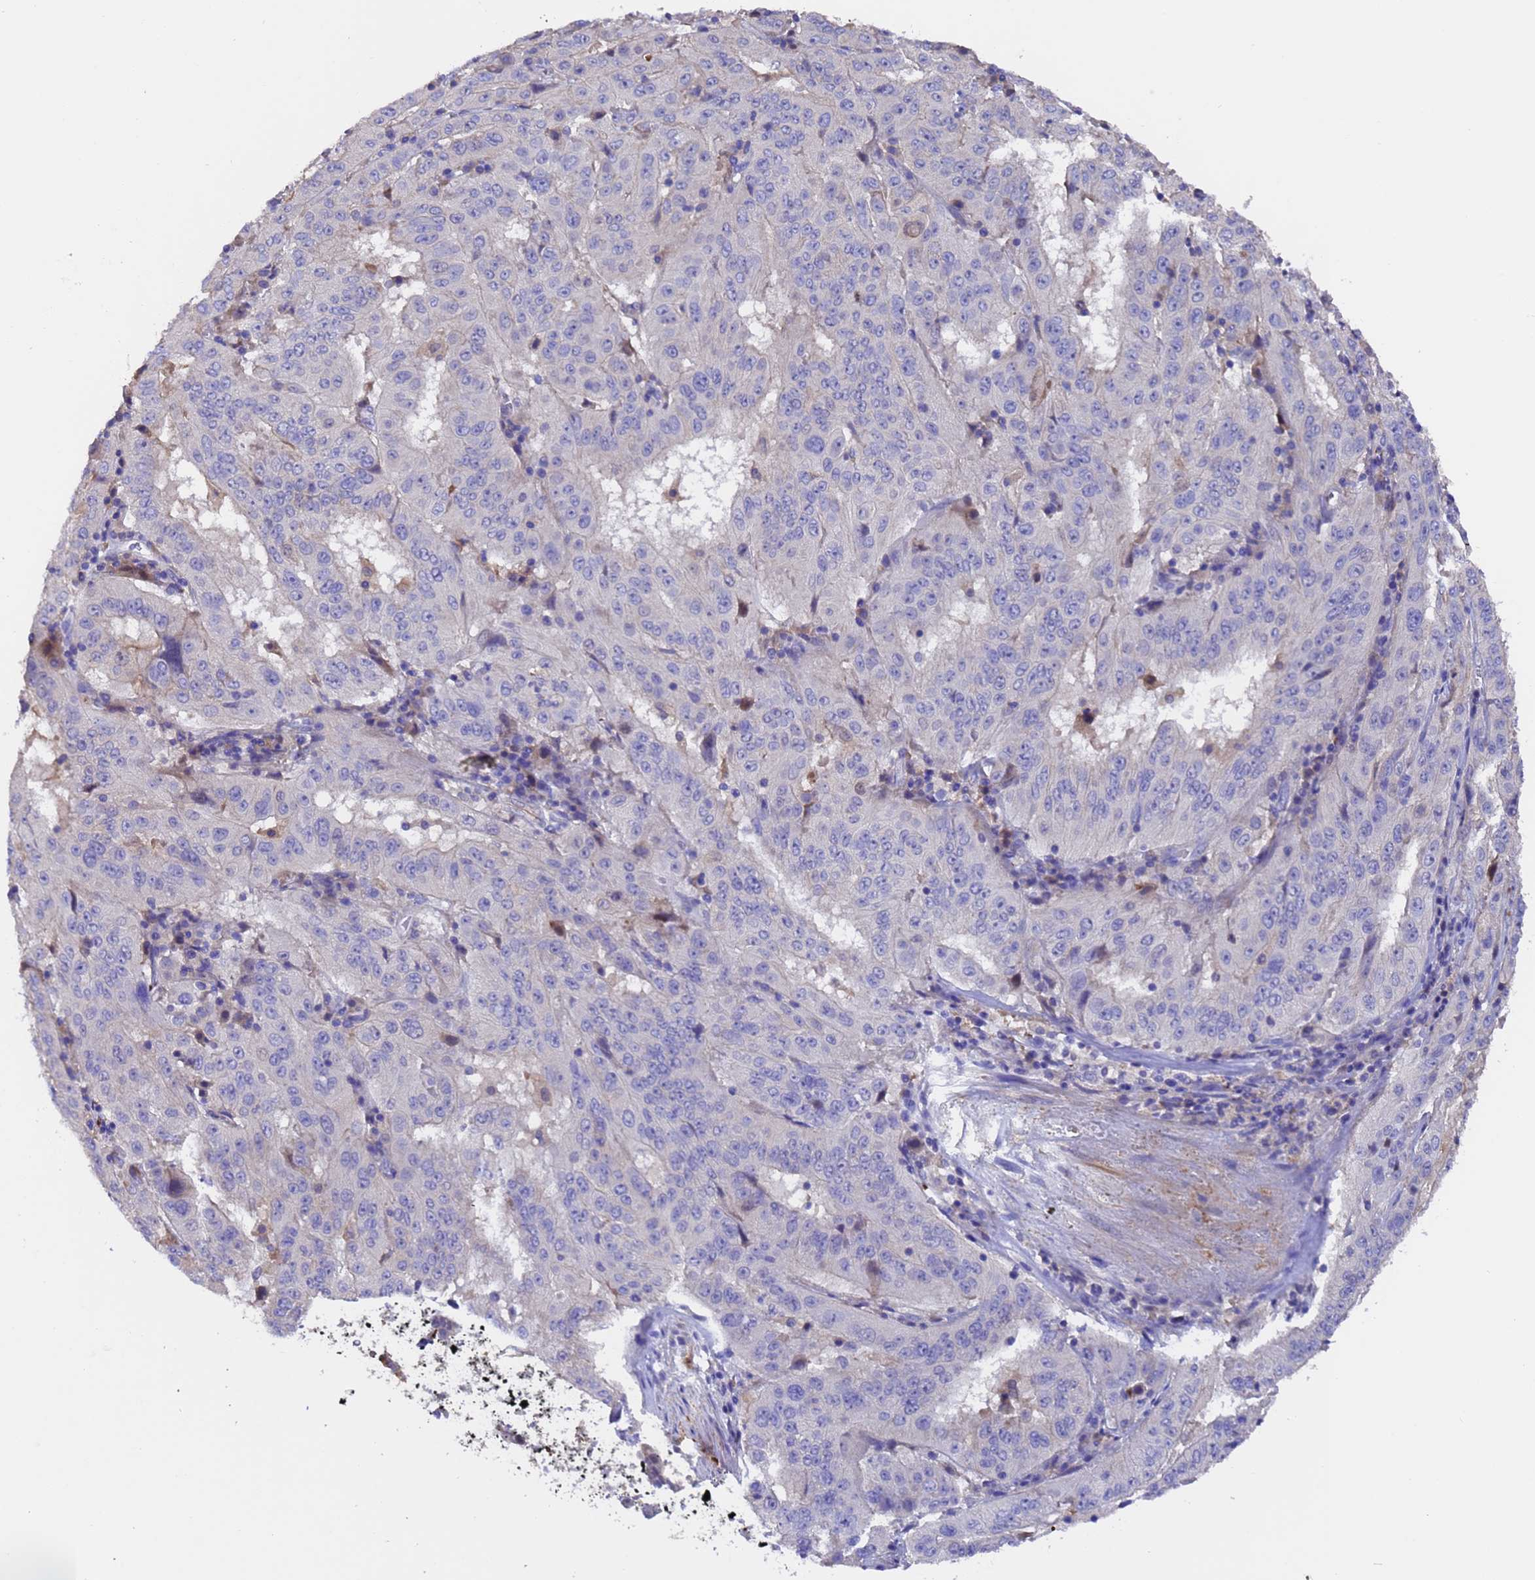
{"staining": {"intensity": "negative", "quantity": "none", "location": "none"}, "tissue": "pancreatic cancer", "cell_type": "Tumor cells", "image_type": "cancer", "snomed": [{"axis": "morphology", "description": "Adenocarcinoma, NOS"}, {"axis": "topography", "description": "Pancreas"}], "caption": "An image of human pancreatic cancer (adenocarcinoma) is negative for staining in tumor cells. (DAB (3,3'-diaminobenzidine) IHC, high magnification).", "gene": "ELP6", "patient": {"sex": "male", "age": 63}}